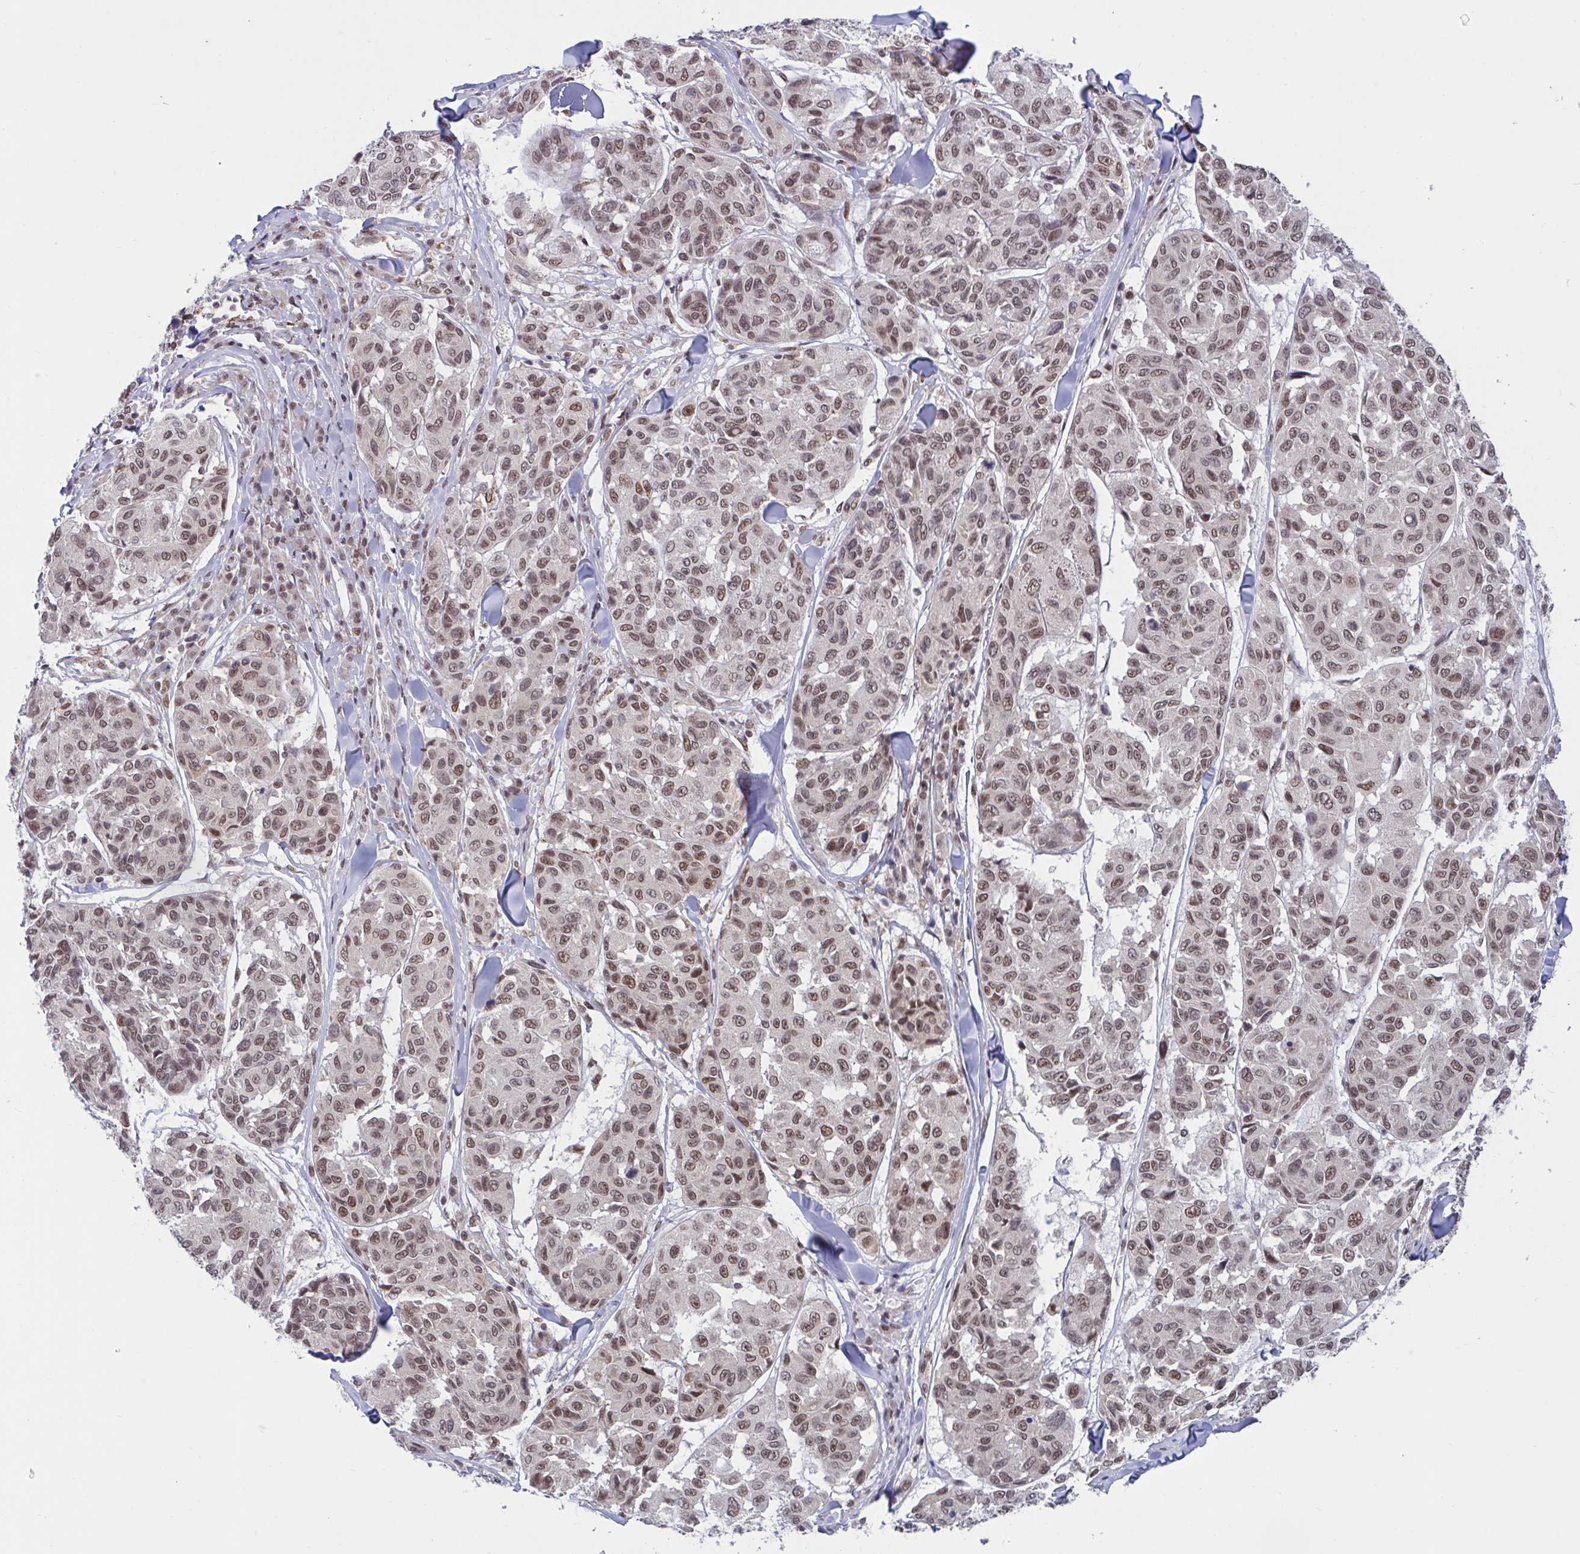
{"staining": {"intensity": "weak", "quantity": ">75%", "location": "nuclear"}, "tissue": "melanoma", "cell_type": "Tumor cells", "image_type": "cancer", "snomed": [{"axis": "morphology", "description": "Malignant melanoma, NOS"}, {"axis": "topography", "description": "Skin"}], "caption": "Tumor cells demonstrate low levels of weak nuclear staining in approximately >75% of cells in human malignant melanoma.", "gene": "PHF10", "patient": {"sex": "female", "age": 66}}